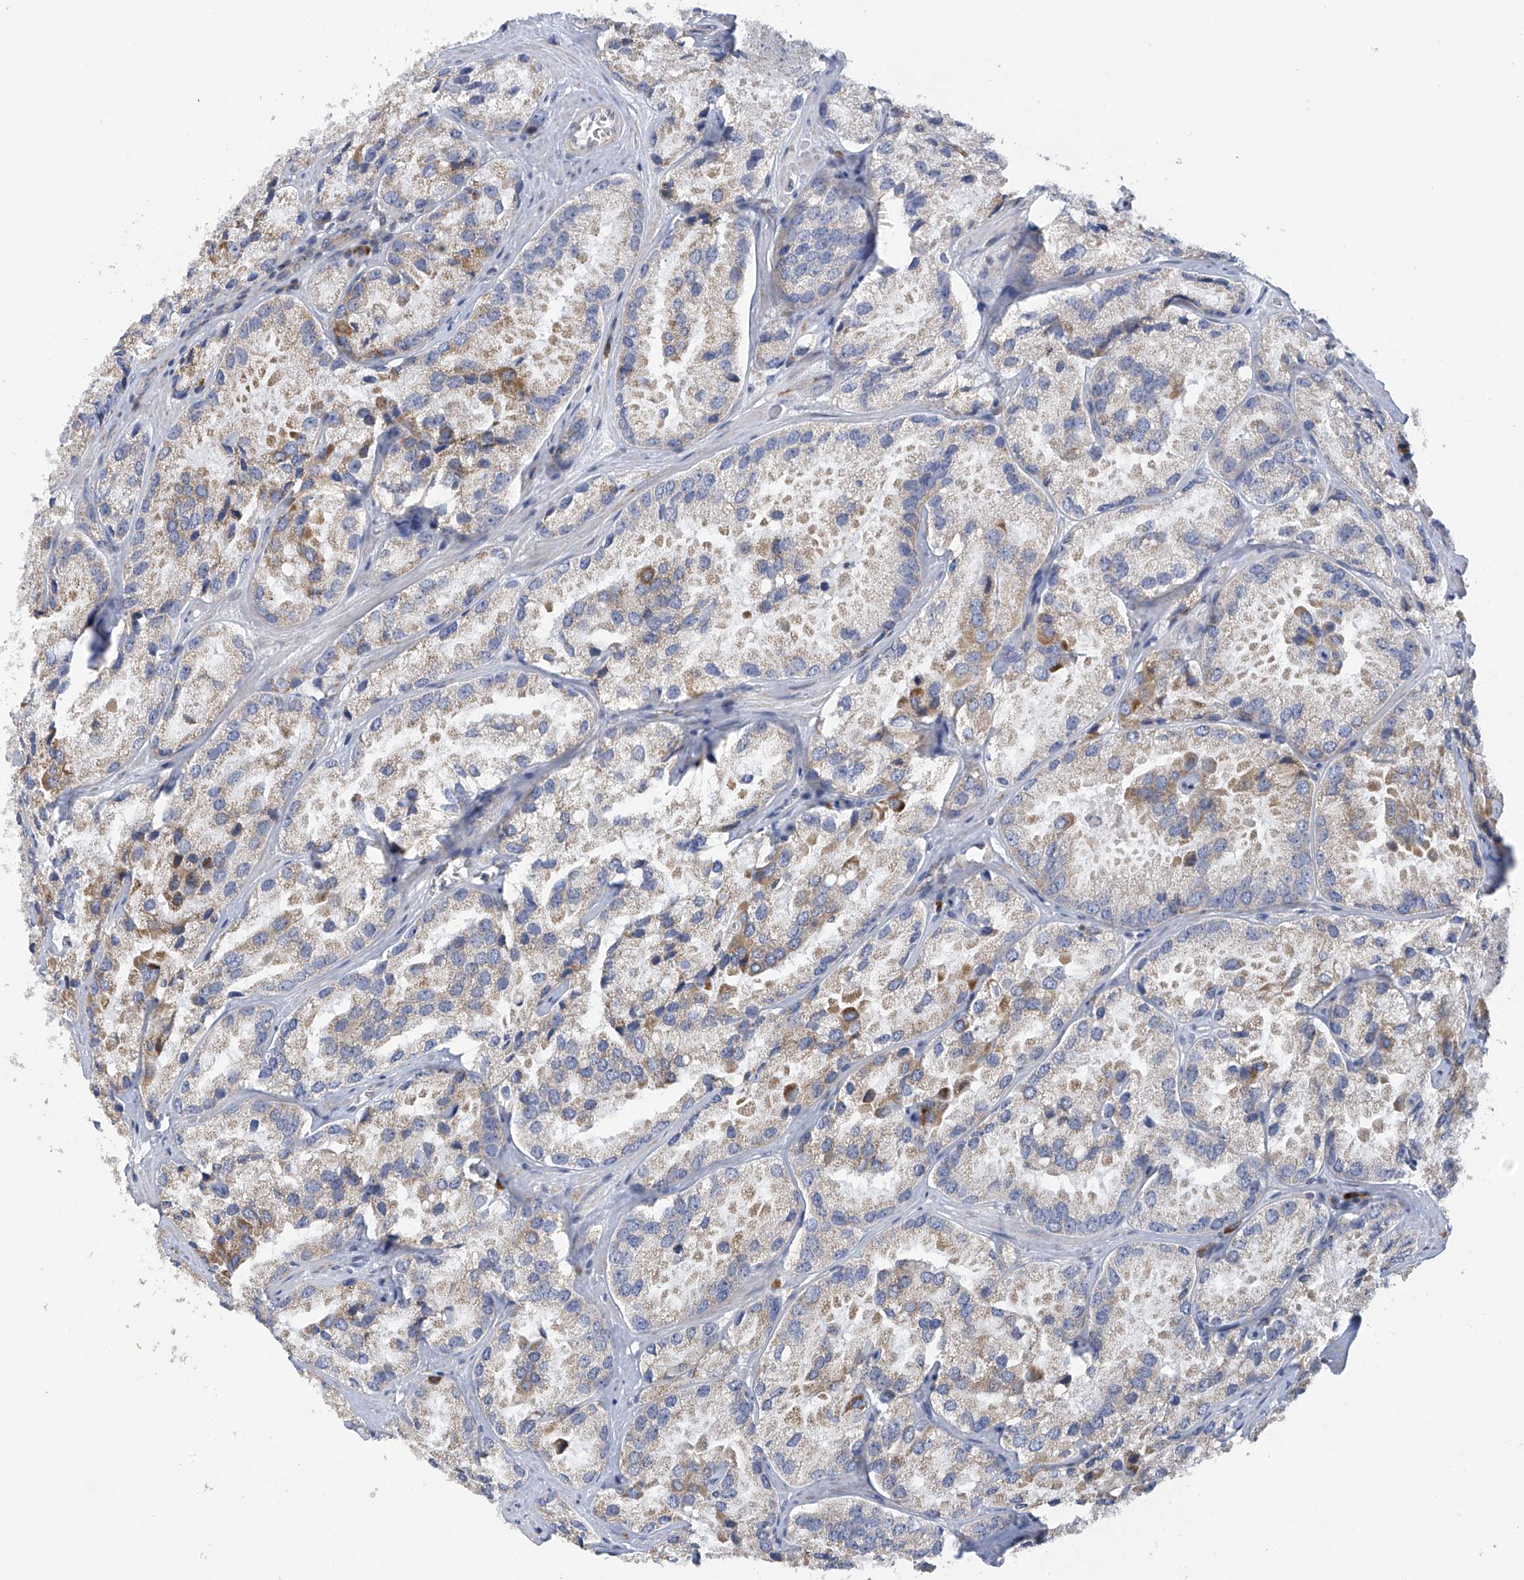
{"staining": {"intensity": "moderate", "quantity": "<25%", "location": "cytoplasmic/membranous"}, "tissue": "prostate cancer", "cell_type": "Tumor cells", "image_type": "cancer", "snomed": [{"axis": "morphology", "description": "Adenocarcinoma, High grade"}, {"axis": "topography", "description": "Prostate"}], "caption": "Immunohistochemistry (IHC) (DAB) staining of prostate adenocarcinoma (high-grade) displays moderate cytoplasmic/membranous protein expression in approximately <25% of tumor cells.", "gene": "SLCO4A1", "patient": {"sex": "male", "age": 66}}